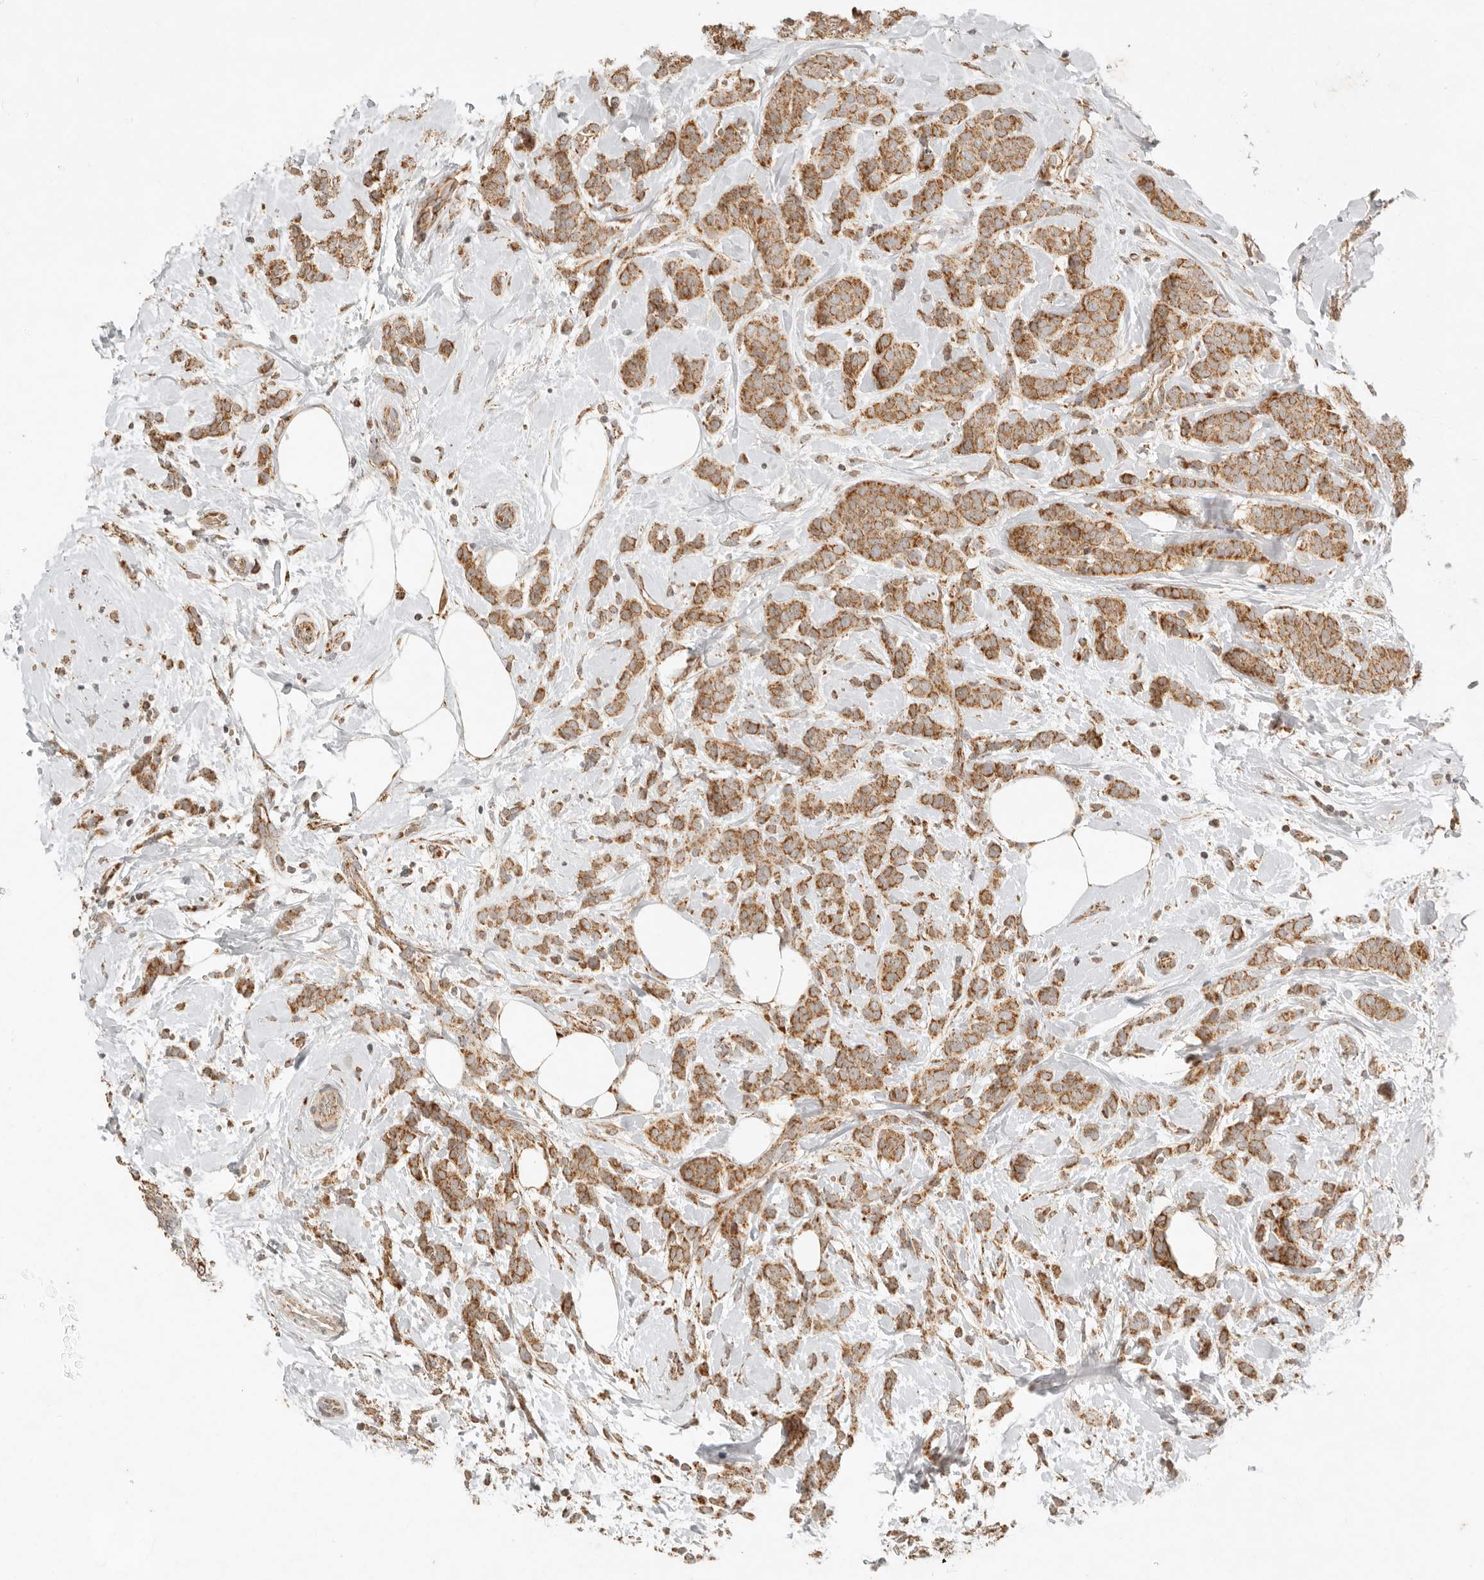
{"staining": {"intensity": "moderate", "quantity": ">75%", "location": "cytoplasmic/membranous"}, "tissue": "breast cancer", "cell_type": "Tumor cells", "image_type": "cancer", "snomed": [{"axis": "morphology", "description": "Lobular carcinoma, in situ"}, {"axis": "morphology", "description": "Lobular carcinoma"}, {"axis": "topography", "description": "Breast"}], "caption": "A photomicrograph showing moderate cytoplasmic/membranous positivity in about >75% of tumor cells in breast lobular carcinoma, as visualized by brown immunohistochemical staining.", "gene": "MRPL55", "patient": {"sex": "female", "age": 41}}